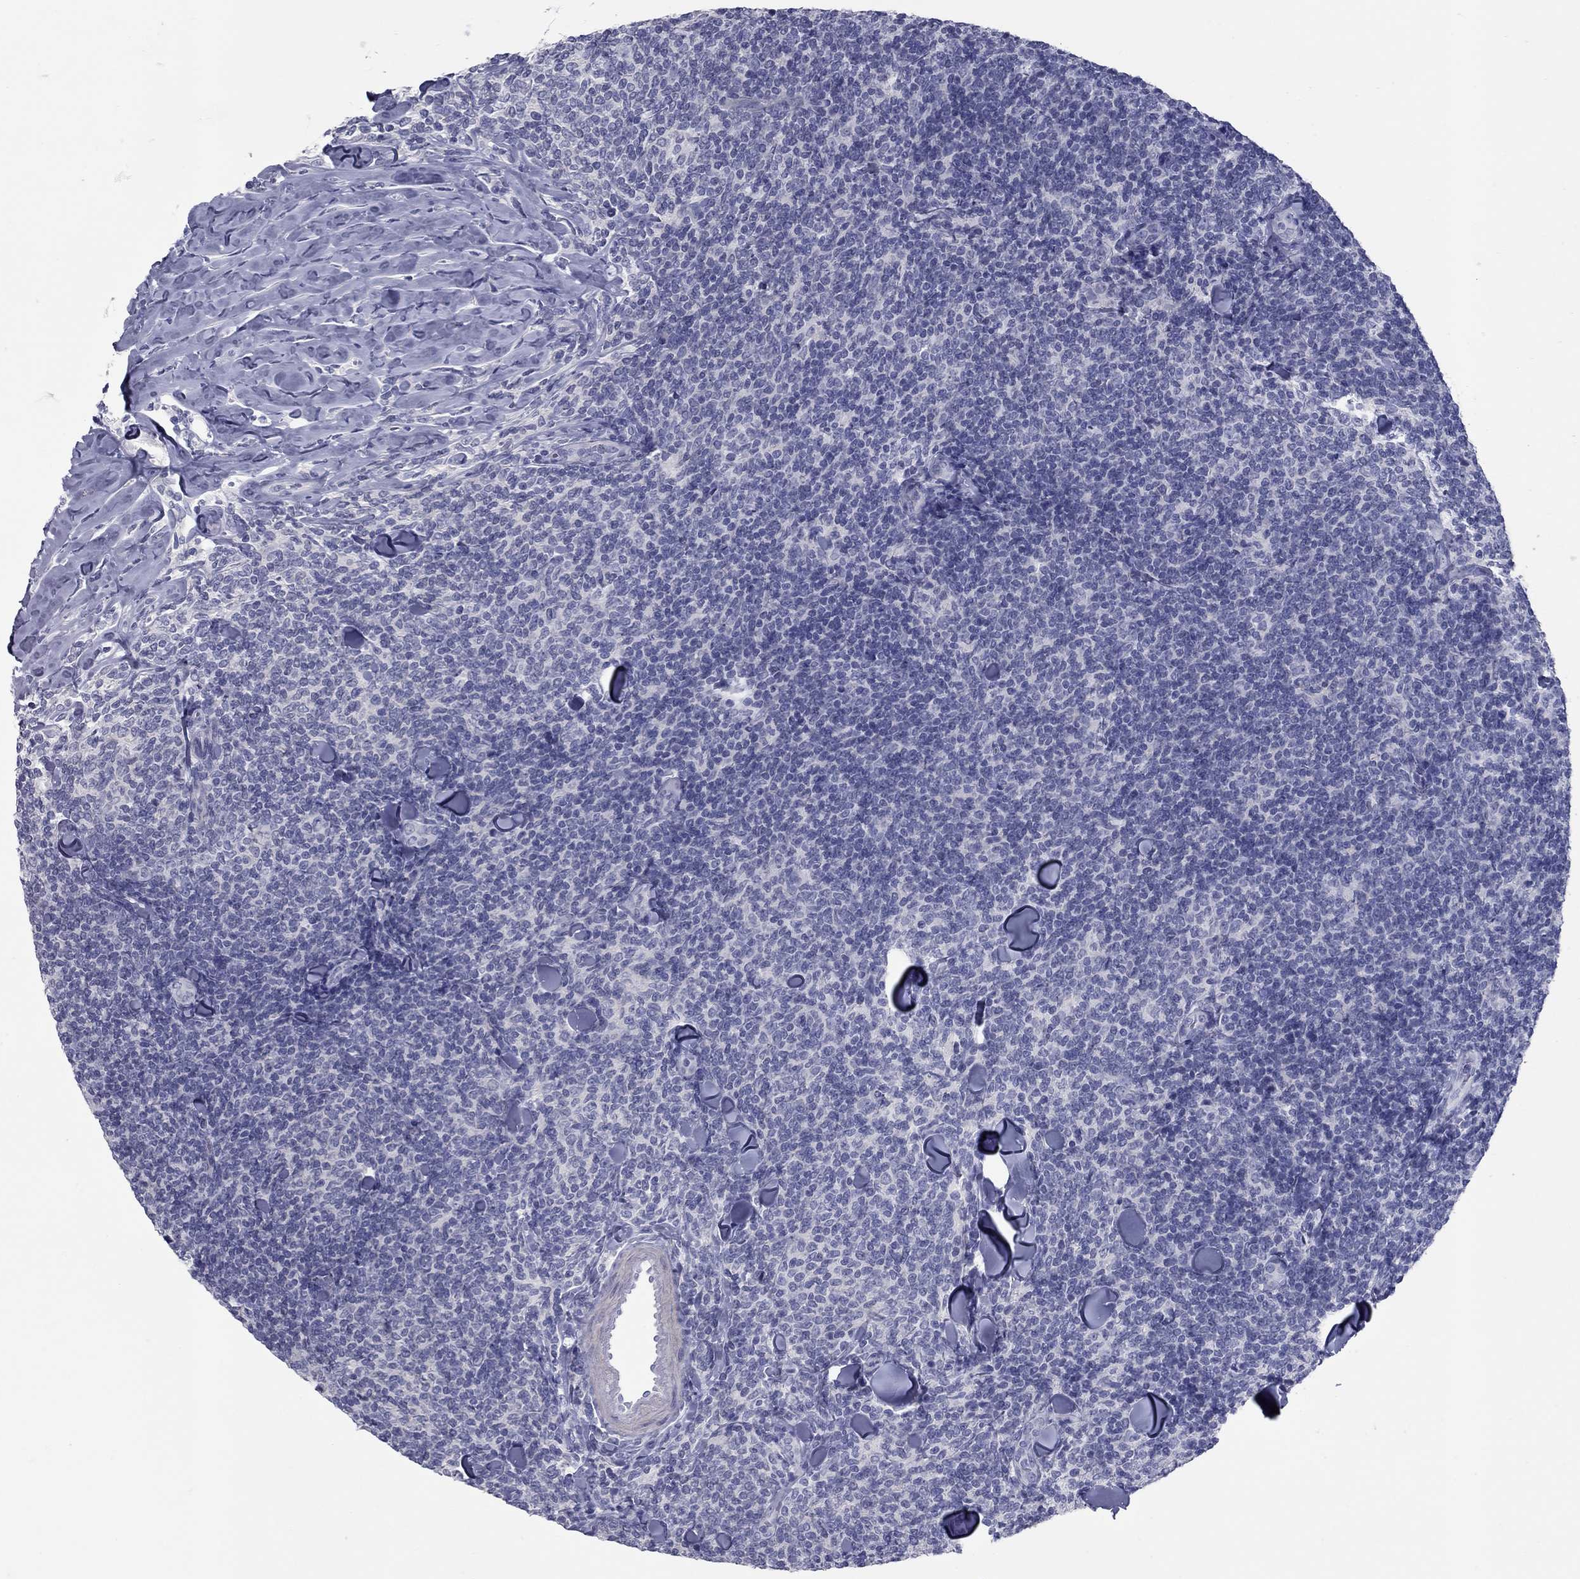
{"staining": {"intensity": "negative", "quantity": "none", "location": "none"}, "tissue": "lymphoma", "cell_type": "Tumor cells", "image_type": "cancer", "snomed": [{"axis": "morphology", "description": "Malignant lymphoma, non-Hodgkin's type, Low grade"}, {"axis": "topography", "description": "Lymph node"}], "caption": "An IHC photomicrograph of malignant lymphoma, non-Hodgkin's type (low-grade) is shown. There is no staining in tumor cells of malignant lymphoma, non-Hodgkin's type (low-grade). Nuclei are stained in blue.", "gene": "KIRREL2", "patient": {"sex": "female", "age": 56}}